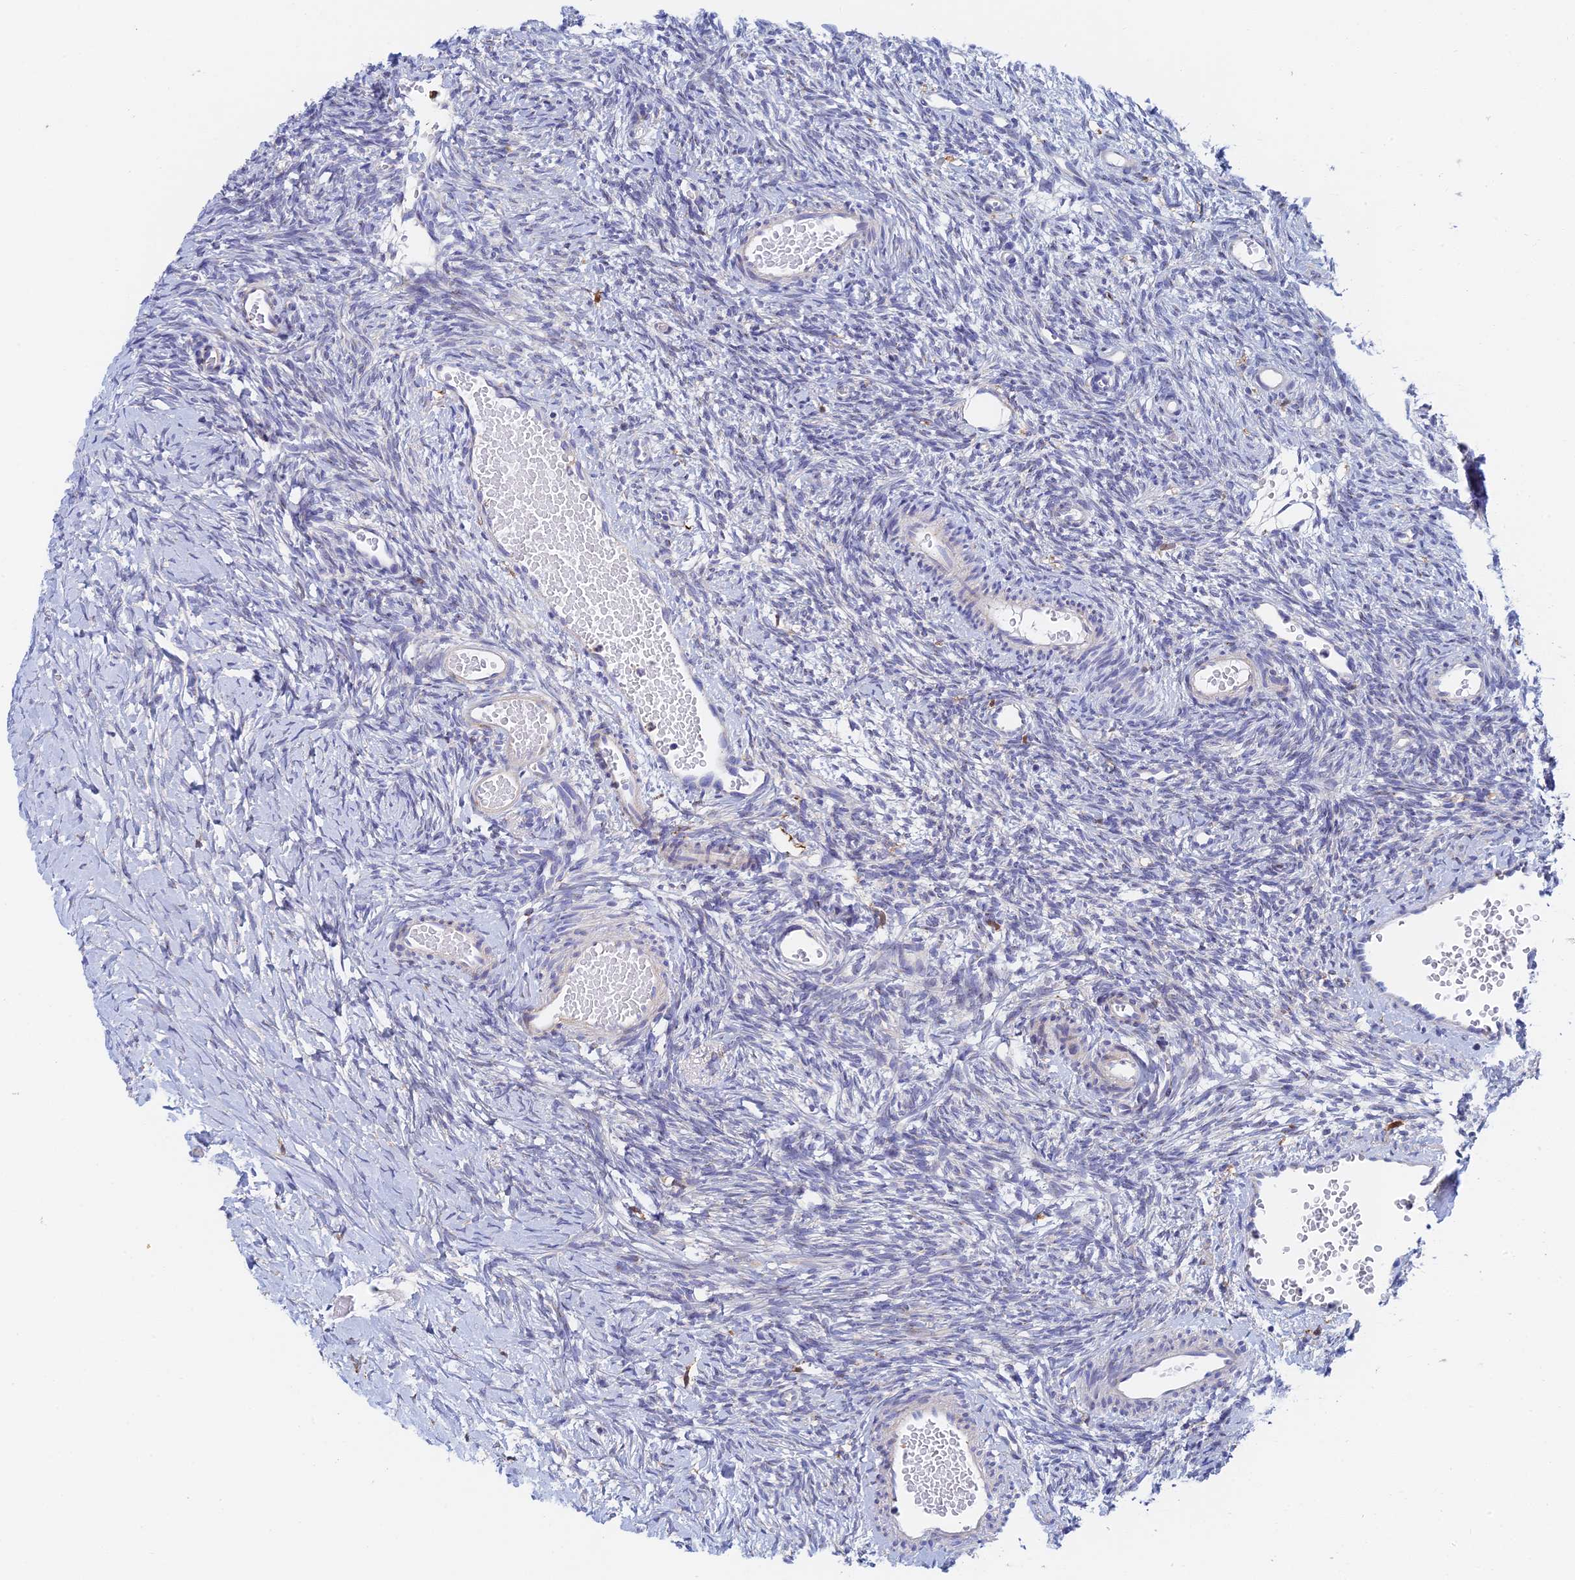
{"staining": {"intensity": "negative", "quantity": "none", "location": "none"}, "tissue": "ovary", "cell_type": "Ovarian stroma cells", "image_type": "normal", "snomed": [{"axis": "morphology", "description": "Normal tissue, NOS"}, {"axis": "topography", "description": "Ovary"}], "caption": "Immunohistochemistry (IHC) of unremarkable human ovary reveals no expression in ovarian stroma cells. (Brightfield microscopy of DAB (3,3'-diaminobenzidine) immunohistochemistry (IHC) at high magnification).", "gene": "SLC24A3", "patient": {"sex": "female", "age": 39}}